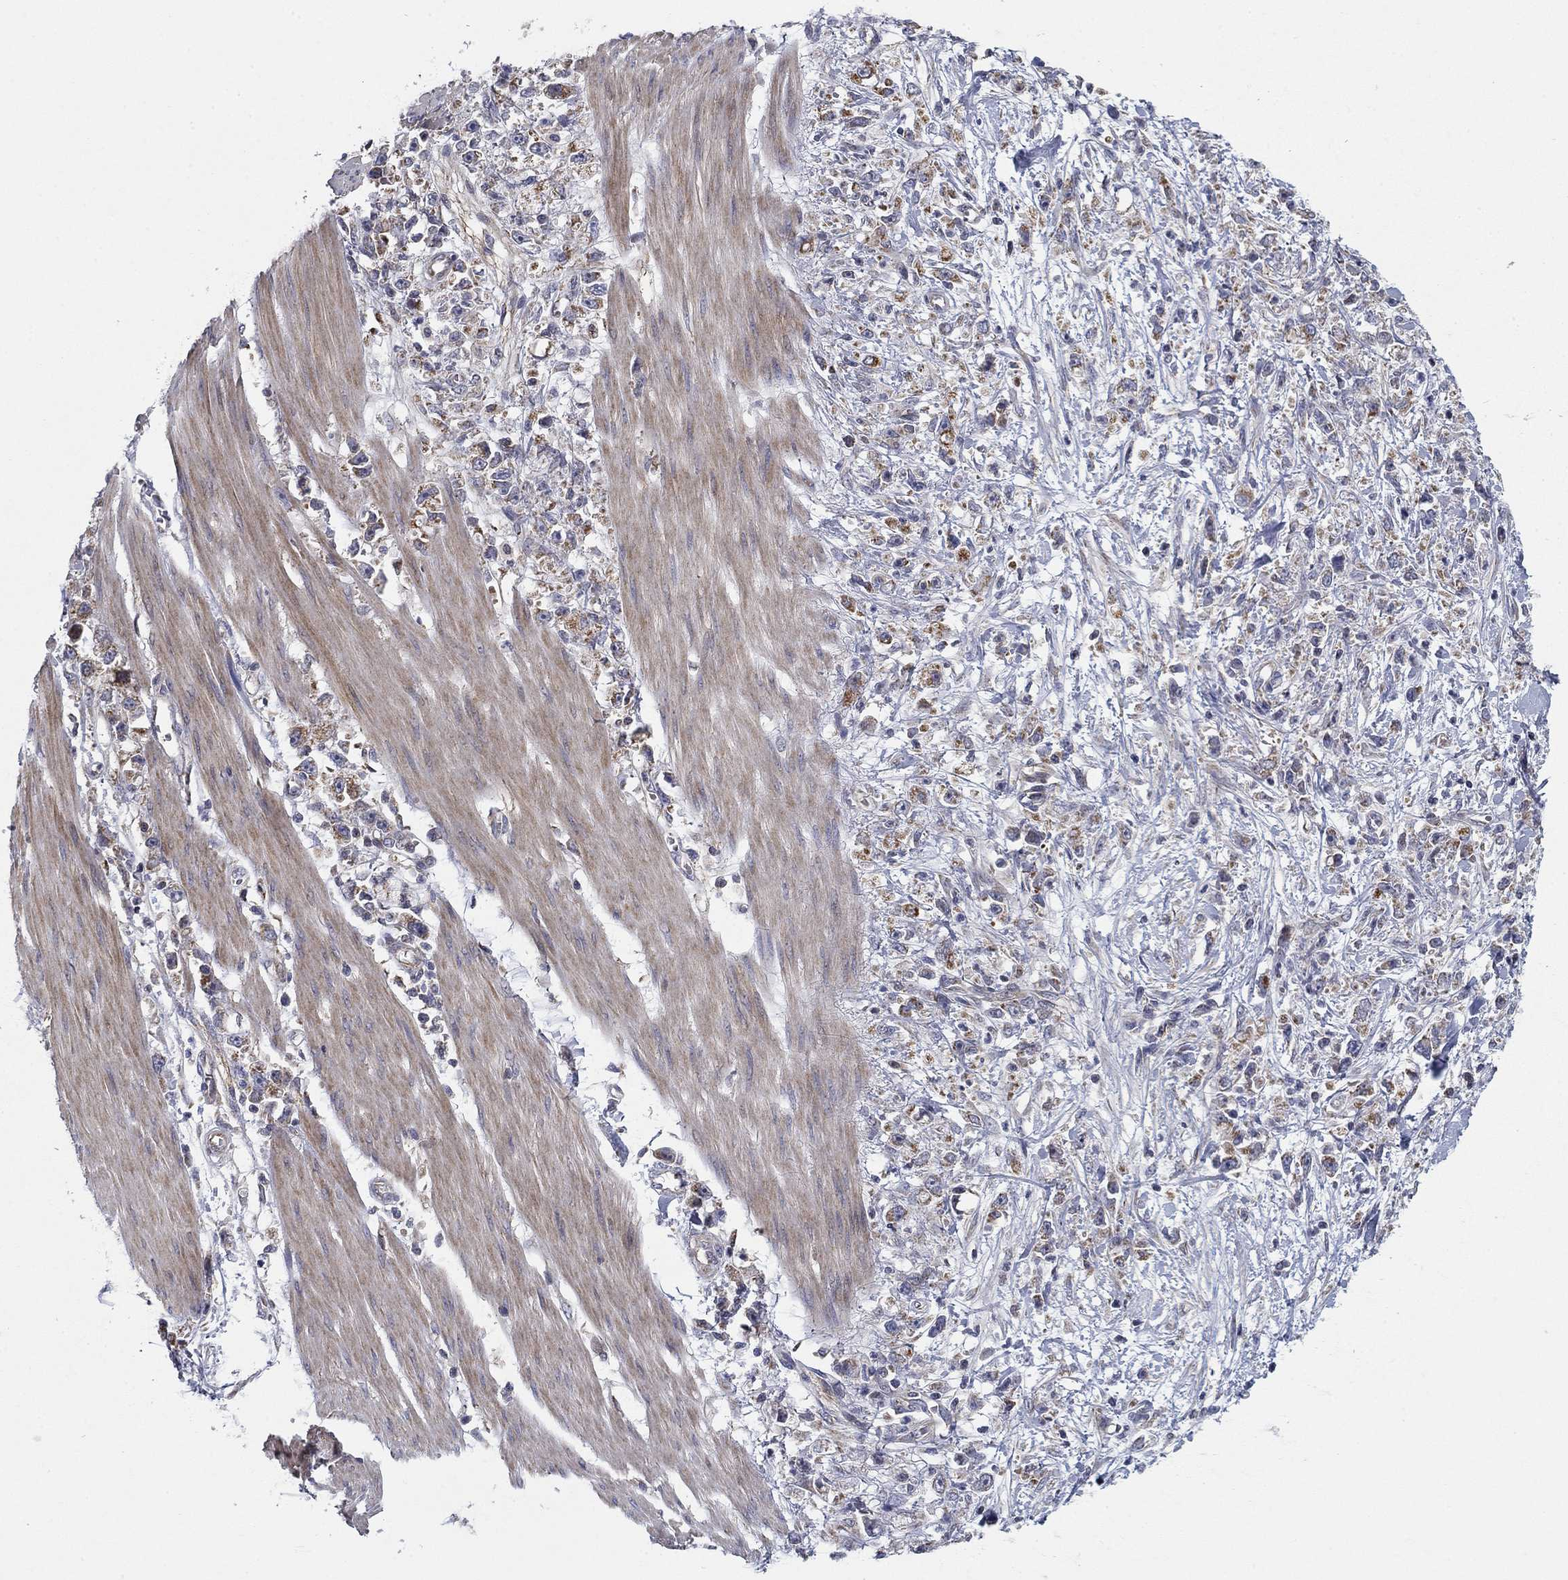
{"staining": {"intensity": "weak", "quantity": "<25%", "location": "cytoplasmic/membranous"}, "tissue": "stomach cancer", "cell_type": "Tumor cells", "image_type": "cancer", "snomed": [{"axis": "morphology", "description": "Adenocarcinoma, NOS"}, {"axis": "topography", "description": "Stomach"}], "caption": "High power microscopy micrograph of an IHC image of stomach adenocarcinoma, revealing no significant expression in tumor cells.", "gene": "MMAA", "patient": {"sex": "female", "age": 59}}